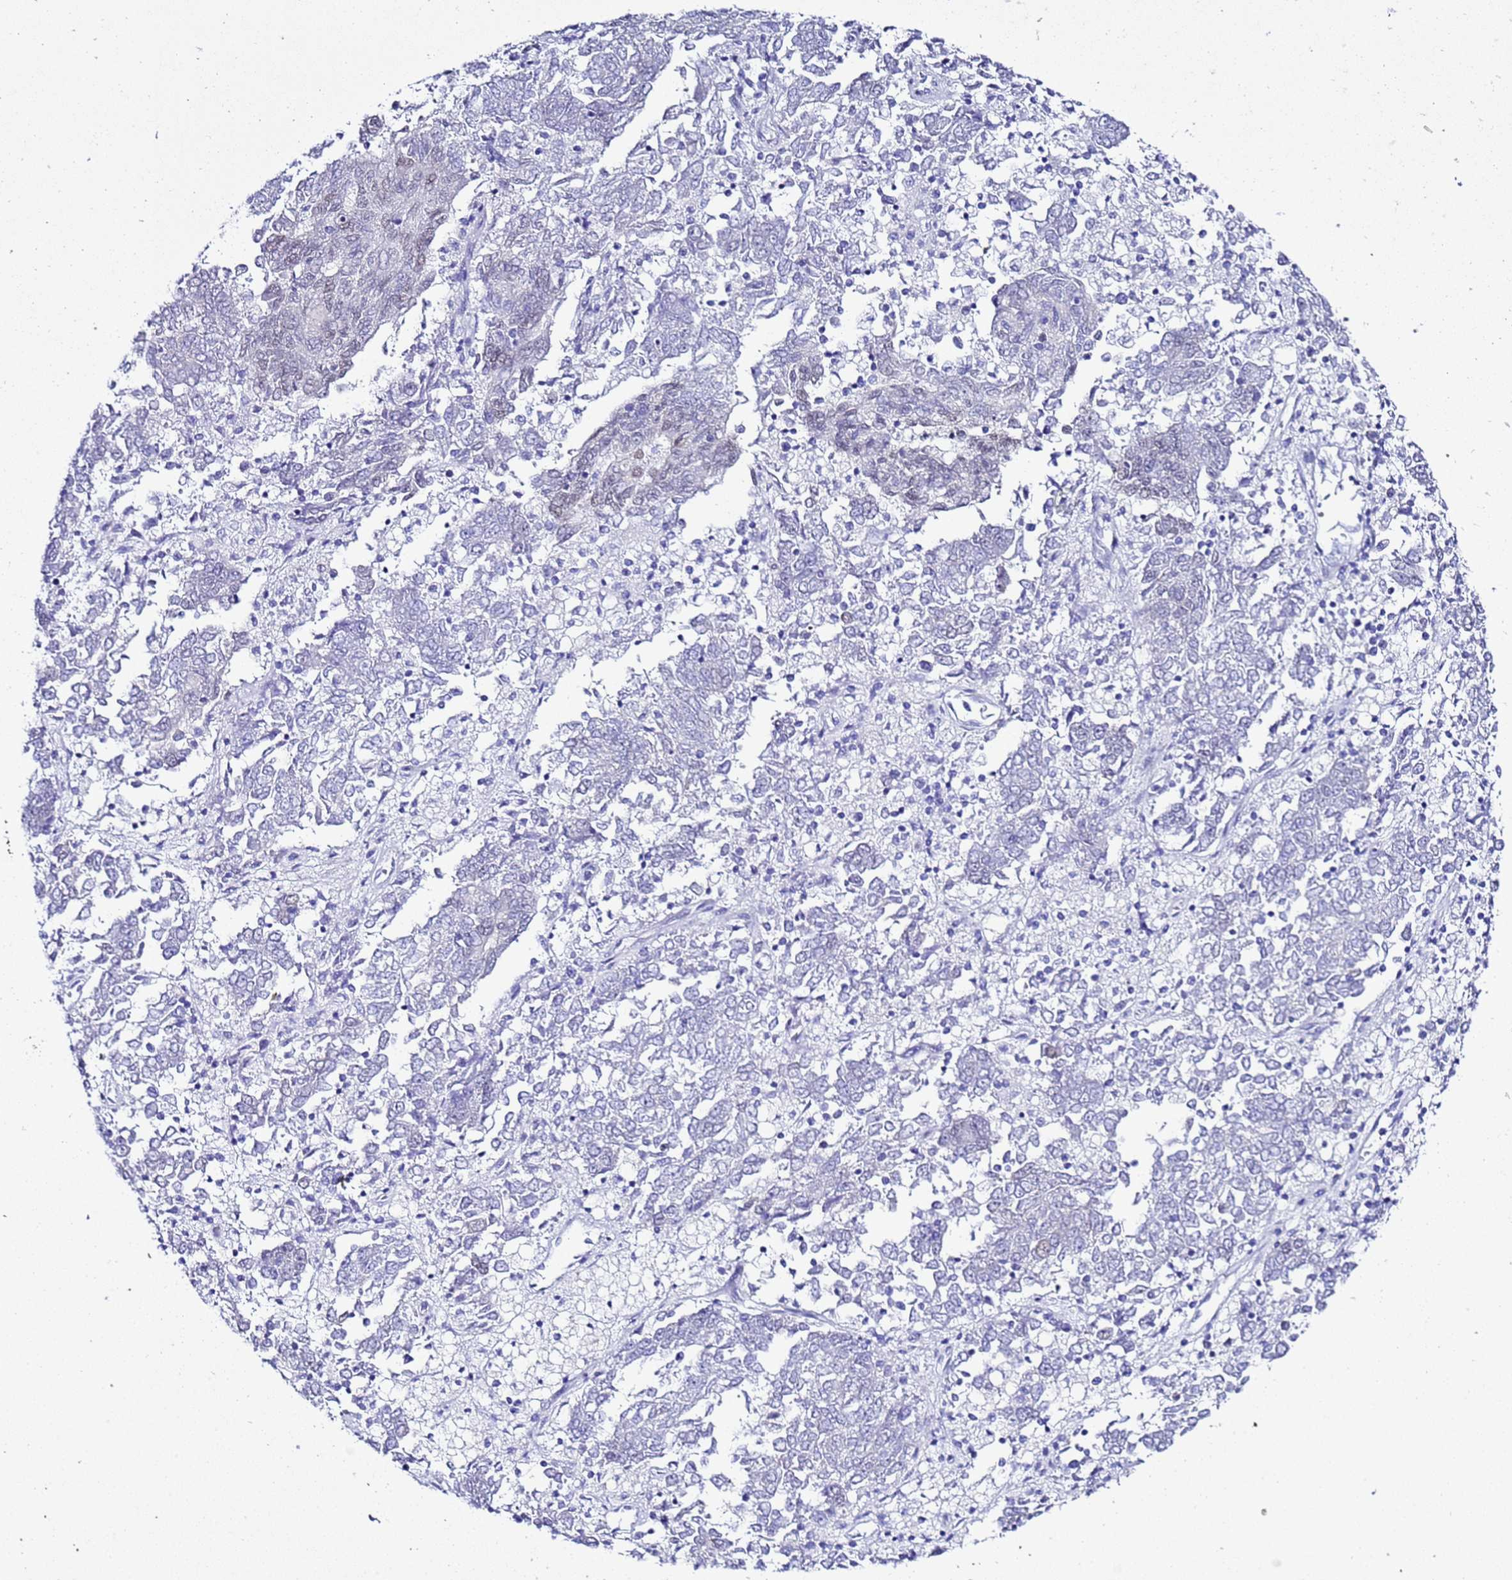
{"staining": {"intensity": "negative", "quantity": "none", "location": "none"}, "tissue": "endometrial cancer", "cell_type": "Tumor cells", "image_type": "cancer", "snomed": [{"axis": "morphology", "description": "Adenocarcinoma, NOS"}, {"axis": "topography", "description": "Endometrium"}], "caption": "Adenocarcinoma (endometrial) was stained to show a protein in brown. There is no significant expression in tumor cells.", "gene": "BCL7A", "patient": {"sex": "female", "age": 80}}